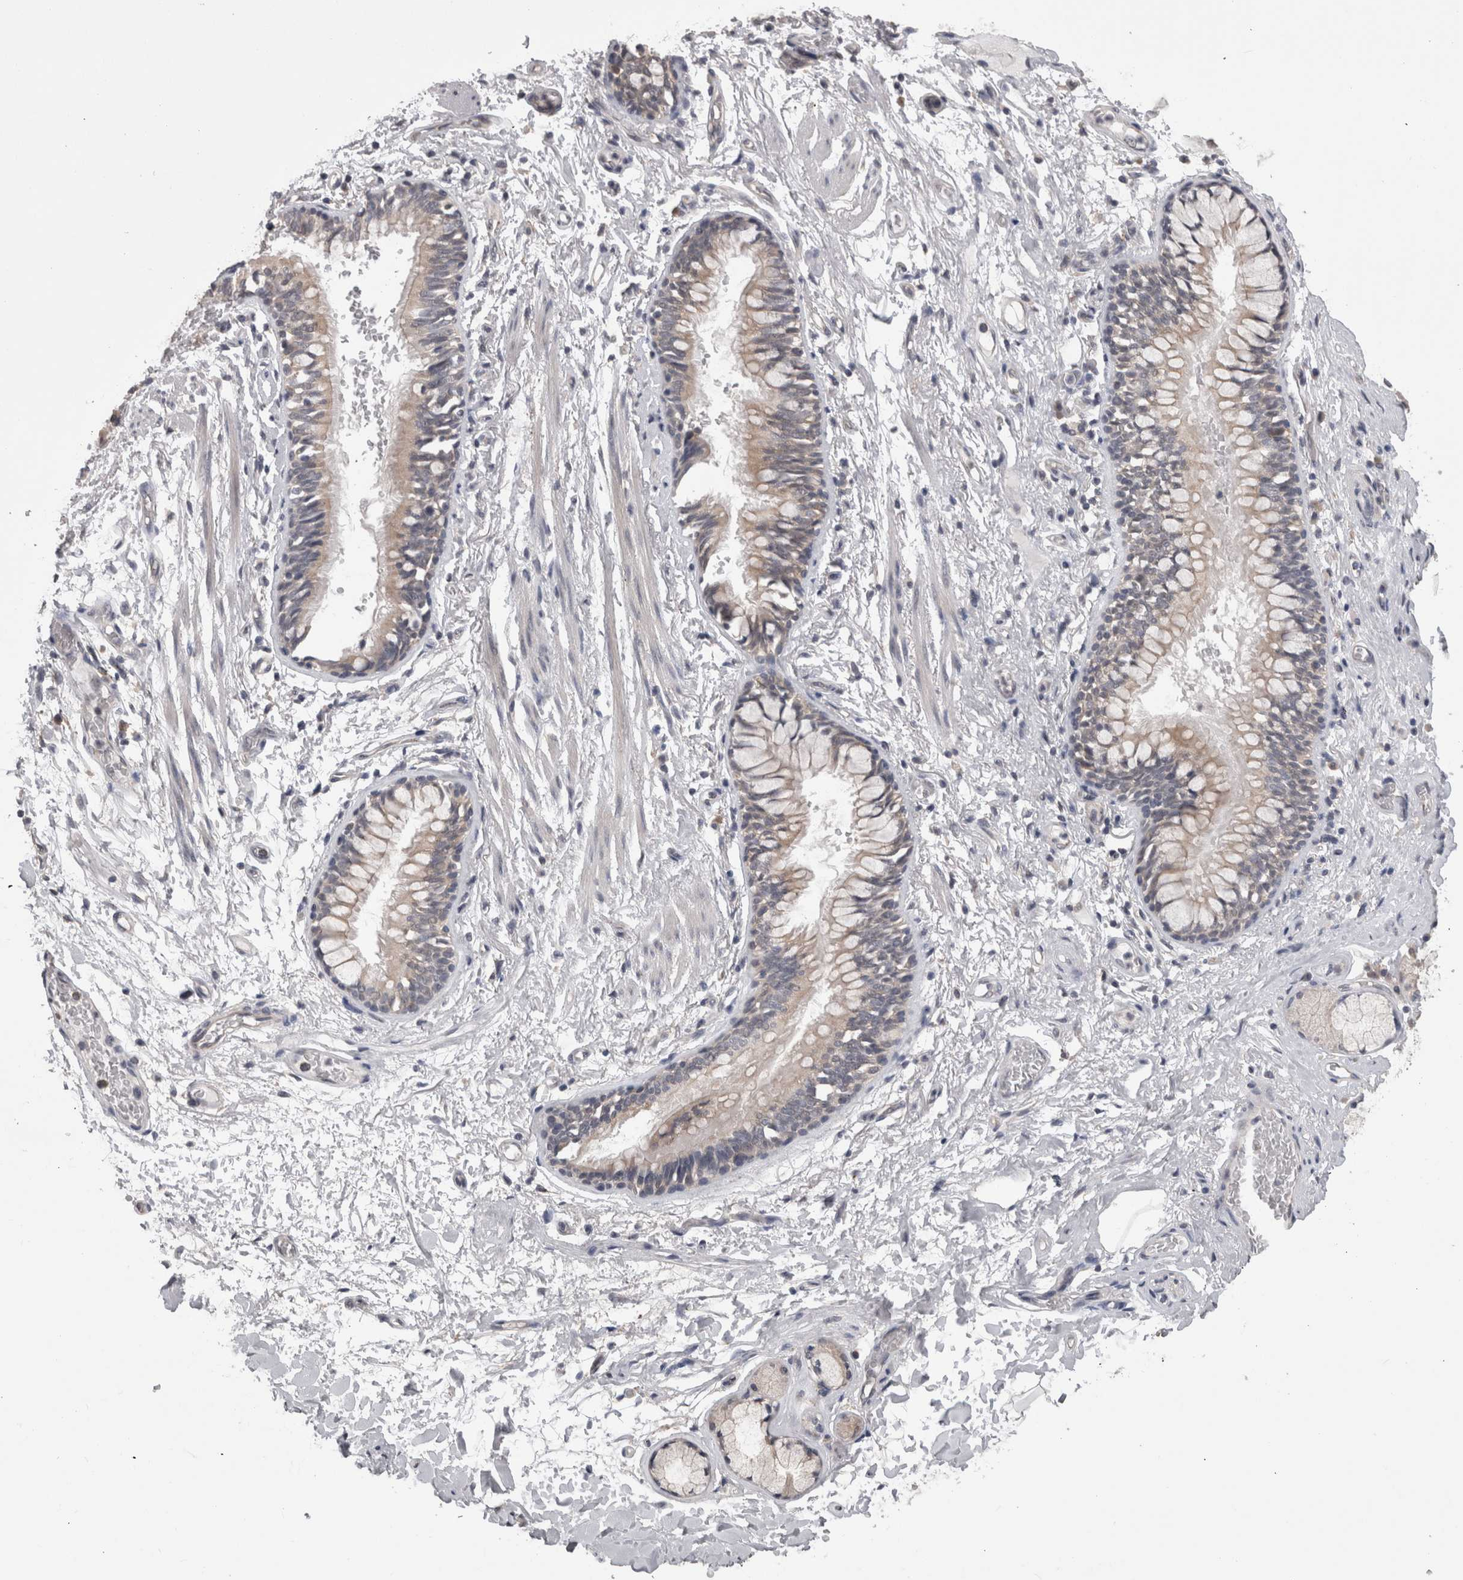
{"staining": {"intensity": "negative", "quantity": "none", "location": "none"}, "tissue": "adipose tissue", "cell_type": "Adipocytes", "image_type": "normal", "snomed": [{"axis": "morphology", "description": "Normal tissue, NOS"}, {"axis": "topography", "description": "Cartilage tissue"}, {"axis": "topography", "description": "Bronchus"}], "caption": "Protein analysis of benign adipose tissue displays no significant expression in adipocytes. The staining is performed using DAB brown chromogen with nuclei counter-stained in using hematoxylin.", "gene": "DCTN6", "patient": {"sex": "female", "age": 73}}